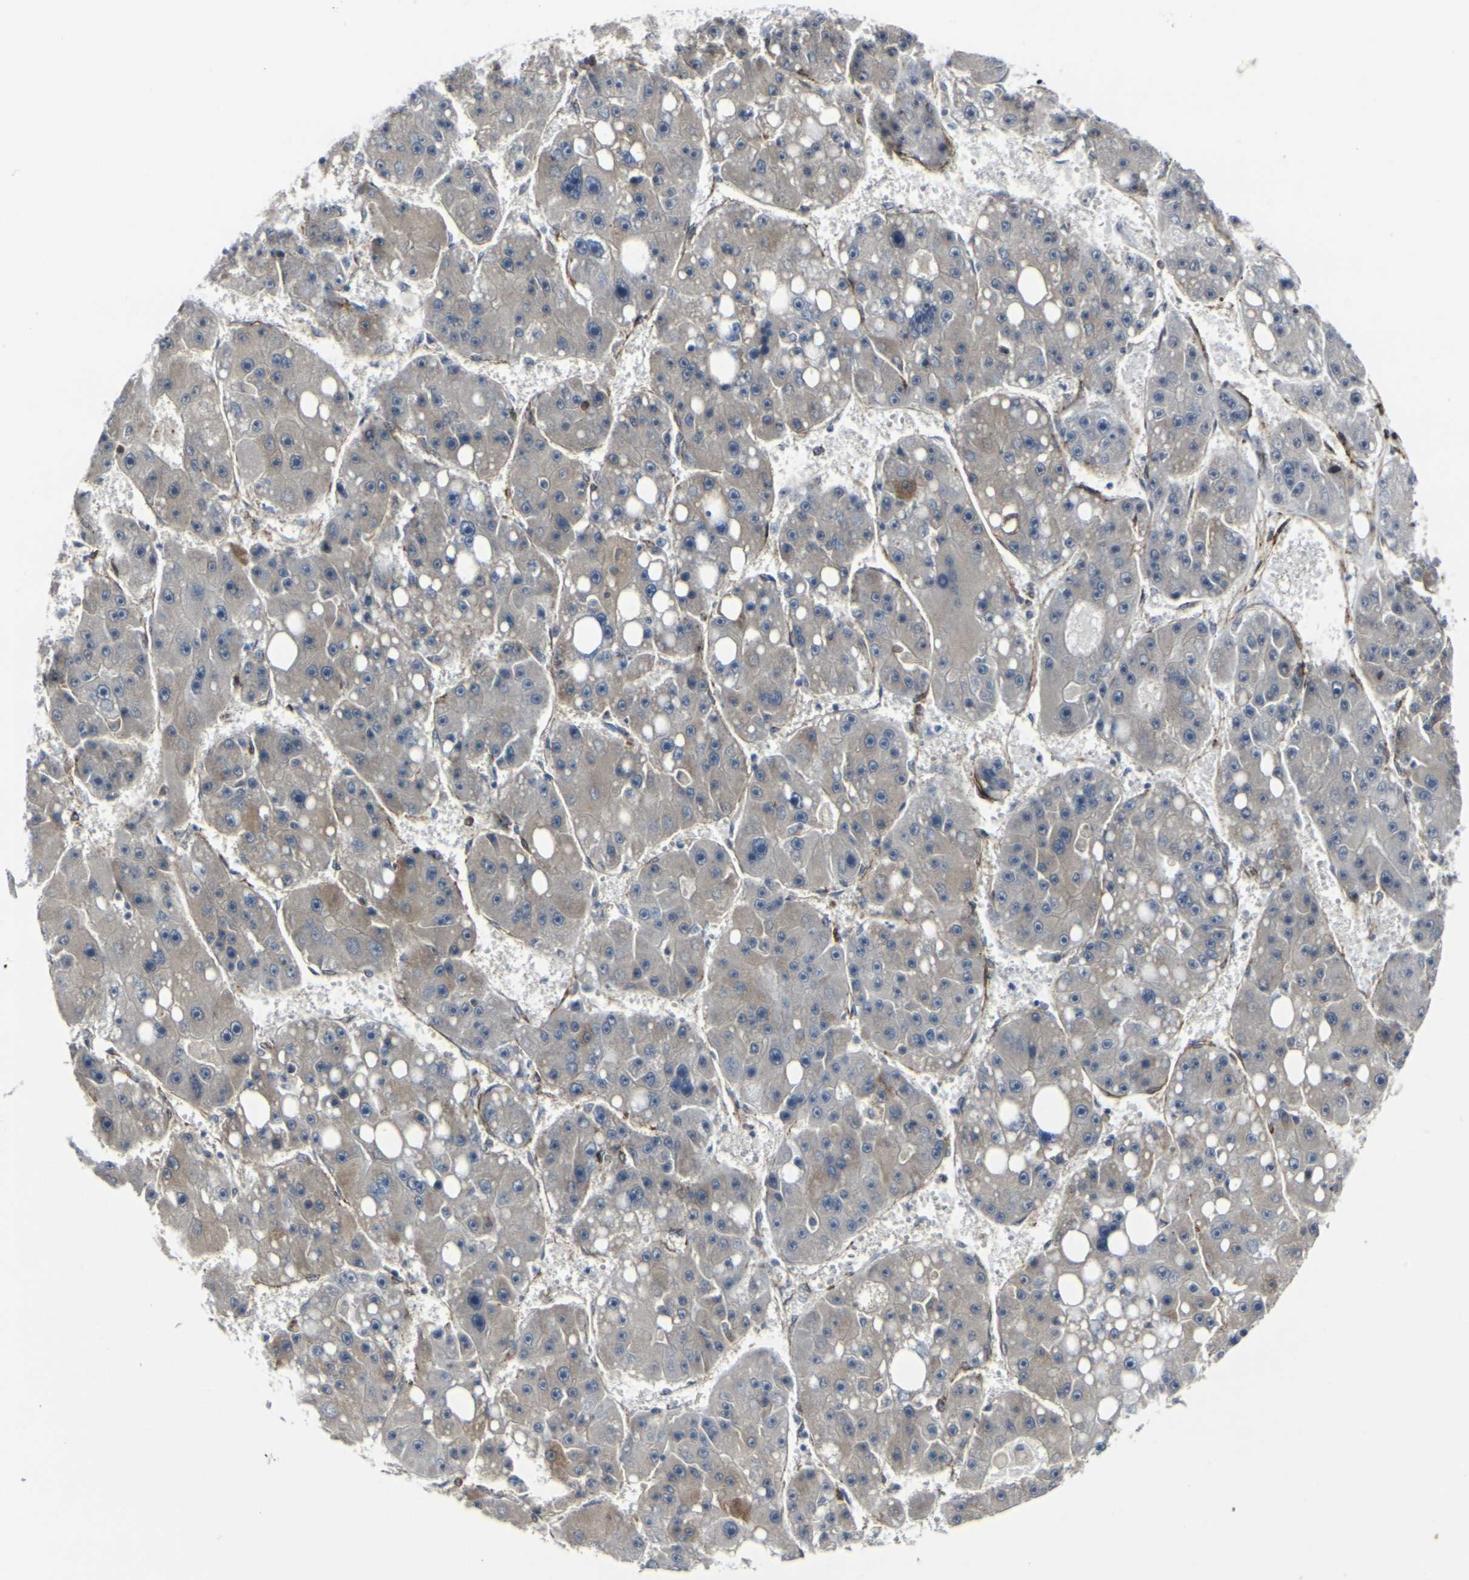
{"staining": {"intensity": "weak", "quantity": "<25%", "location": "cytoplasmic/membranous"}, "tissue": "liver cancer", "cell_type": "Tumor cells", "image_type": "cancer", "snomed": [{"axis": "morphology", "description": "Carcinoma, Hepatocellular, NOS"}, {"axis": "topography", "description": "Liver"}], "caption": "Immunohistochemical staining of liver hepatocellular carcinoma reveals no significant staining in tumor cells.", "gene": "MYOF", "patient": {"sex": "female", "age": 61}}